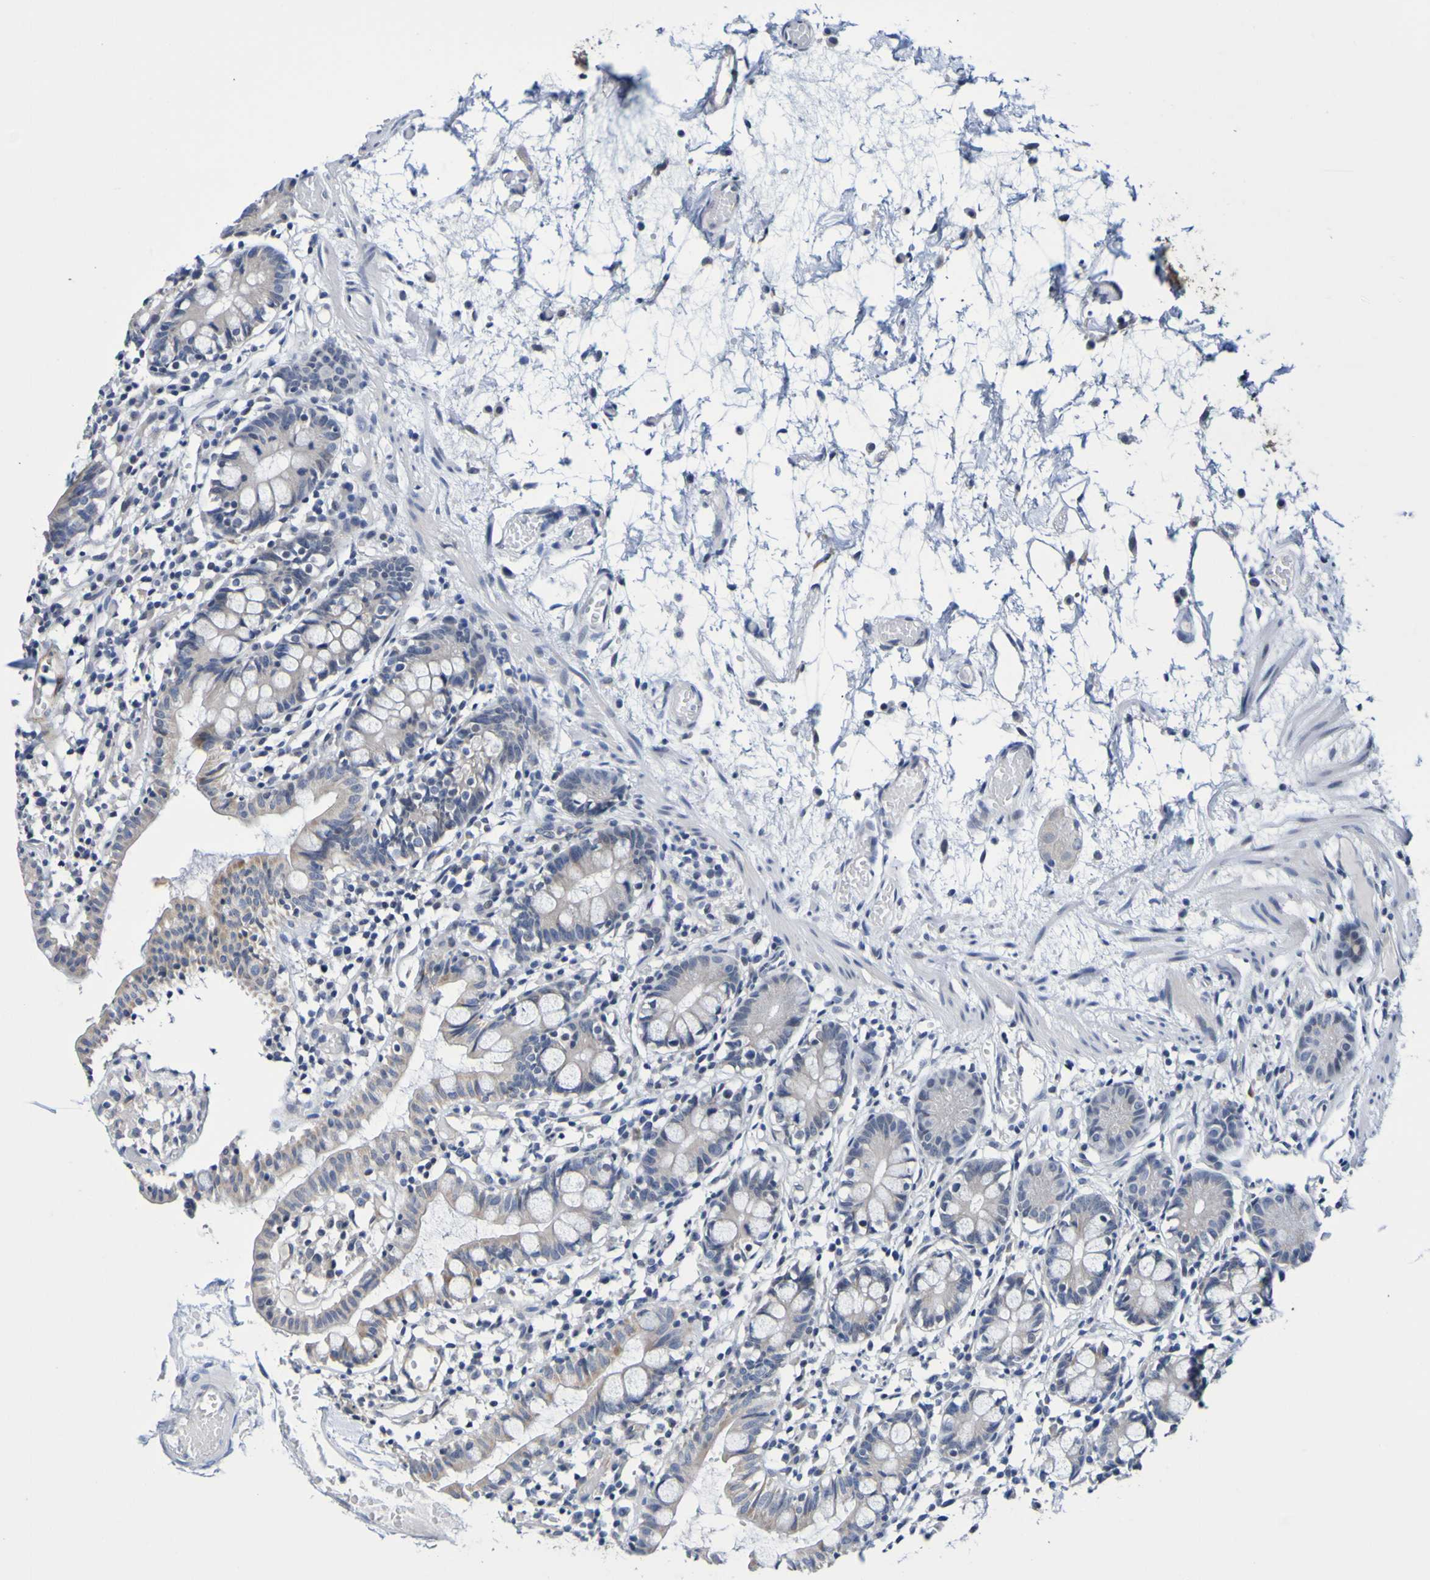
{"staining": {"intensity": "moderate", "quantity": "25%-75%", "location": "cytoplasmic/membranous"}, "tissue": "small intestine", "cell_type": "Glandular cells", "image_type": "normal", "snomed": [{"axis": "morphology", "description": "Normal tissue, NOS"}, {"axis": "morphology", "description": "Cystadenocarcinoma, serous, Metastatic site"}, {"axis": "topography", "description": "Small intestine"}], "caption": "Brown immunohistochemical staining in normal small intestine exhibits moderate cytoplasmic/membranous staining in about 25%-75% of glandular cells.", "gene": "VMA21", "patient": {"sex": "female", "age": 61}}